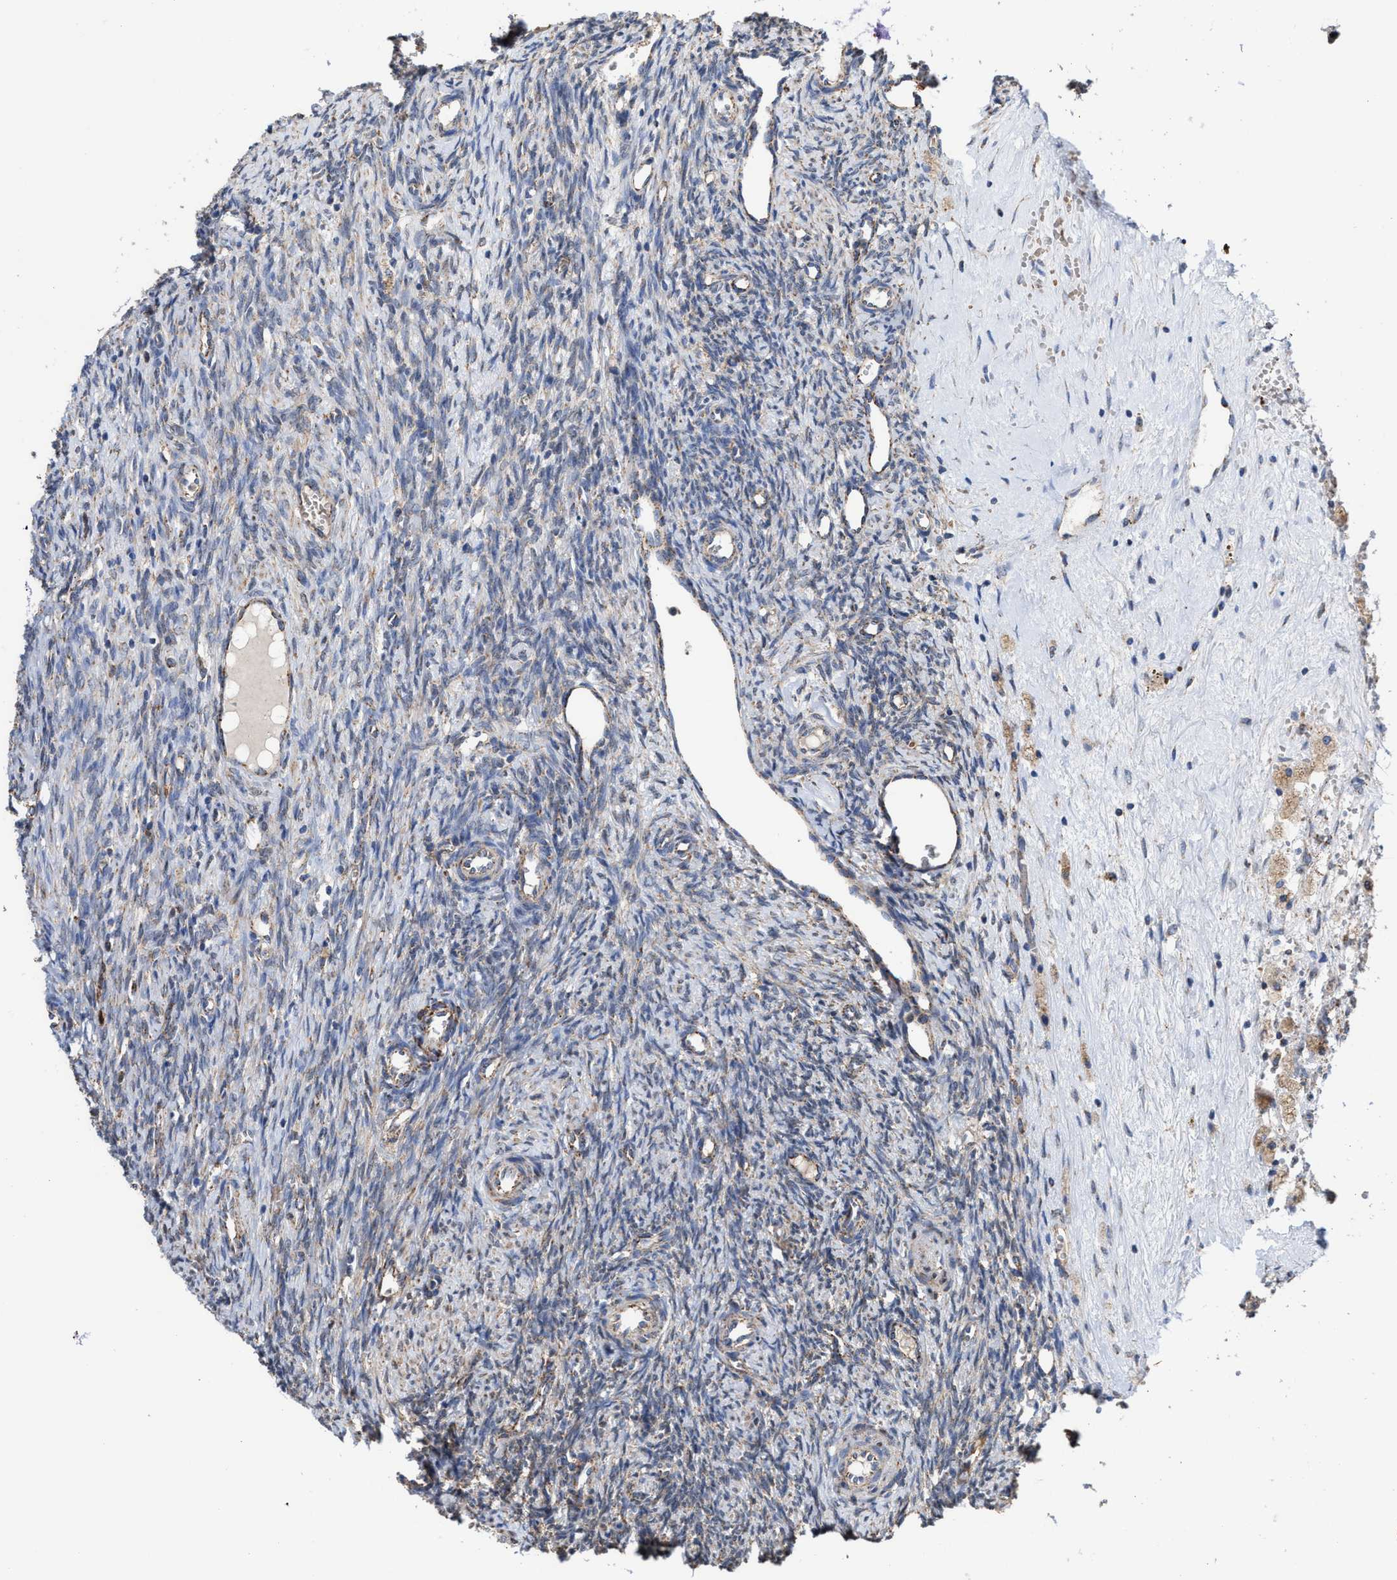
{"staining": {"intensity": "moderate", "quantity": ">75%", "location": "cytoplasmic/membranous"}, "tissue": "ovary", "cell_type": "Follicle cells", "image_type": "normal", "snomed": [{"axis": "morphology", "description": "Normal tissue, NOS"}, {"axis": "topography", "description": "Ovary"}], "caption": "An image of ovary stained for a protein shows moderate cytoplasmic/membranous brown staining in follicle cells. Using DAB (3,3'-diaminobenzidine) (brown) and hematoxylin (blue) stains, captured at high magnification using brightfield microscopy.", "gene": "MECR", "patient": {"sex": "female", "age": 41}}